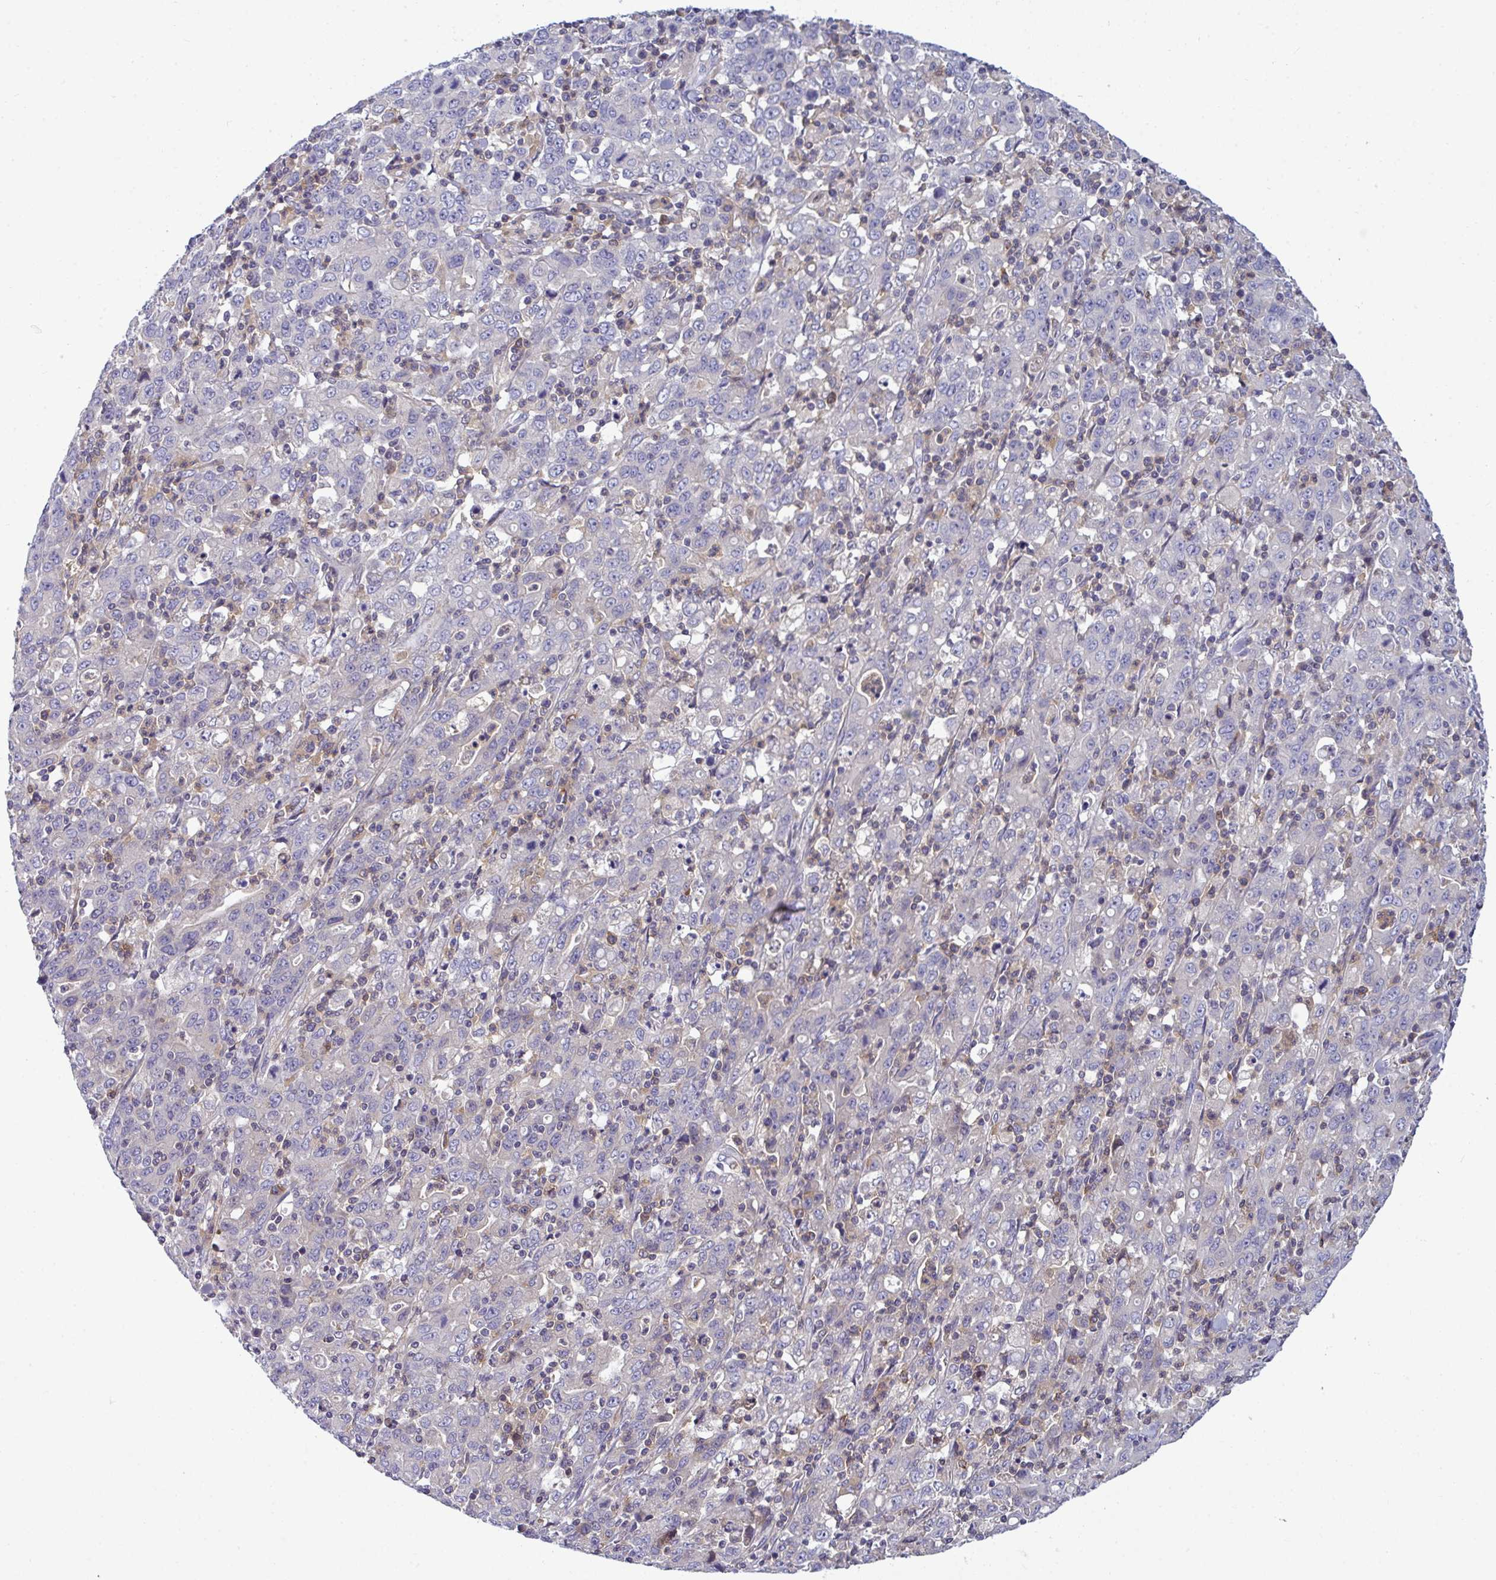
{"staining": {"intensity": "negative", "quantity": "none", "location": "none"}, "tissue": "stomach cancer", "cell_type": "Tumor cells", "image_type": "cancer", "snomed": [{"axis": "morphology", "description": "Adenocarcinoma, NOS"}, {"axis": "topography", "description": "Stomach, upper"}], "caption": "Immunohistochemical staining of stomach cancer (adenocarcinoma) demonstrates no significant positivity in tumor cells. (DAB (3,3'-diaminobenzidine) IHC visualized using brightfield microscopy, high magnification).", "gene": "SLC30A6", "patient": {"sex": "male", "age": 69}}